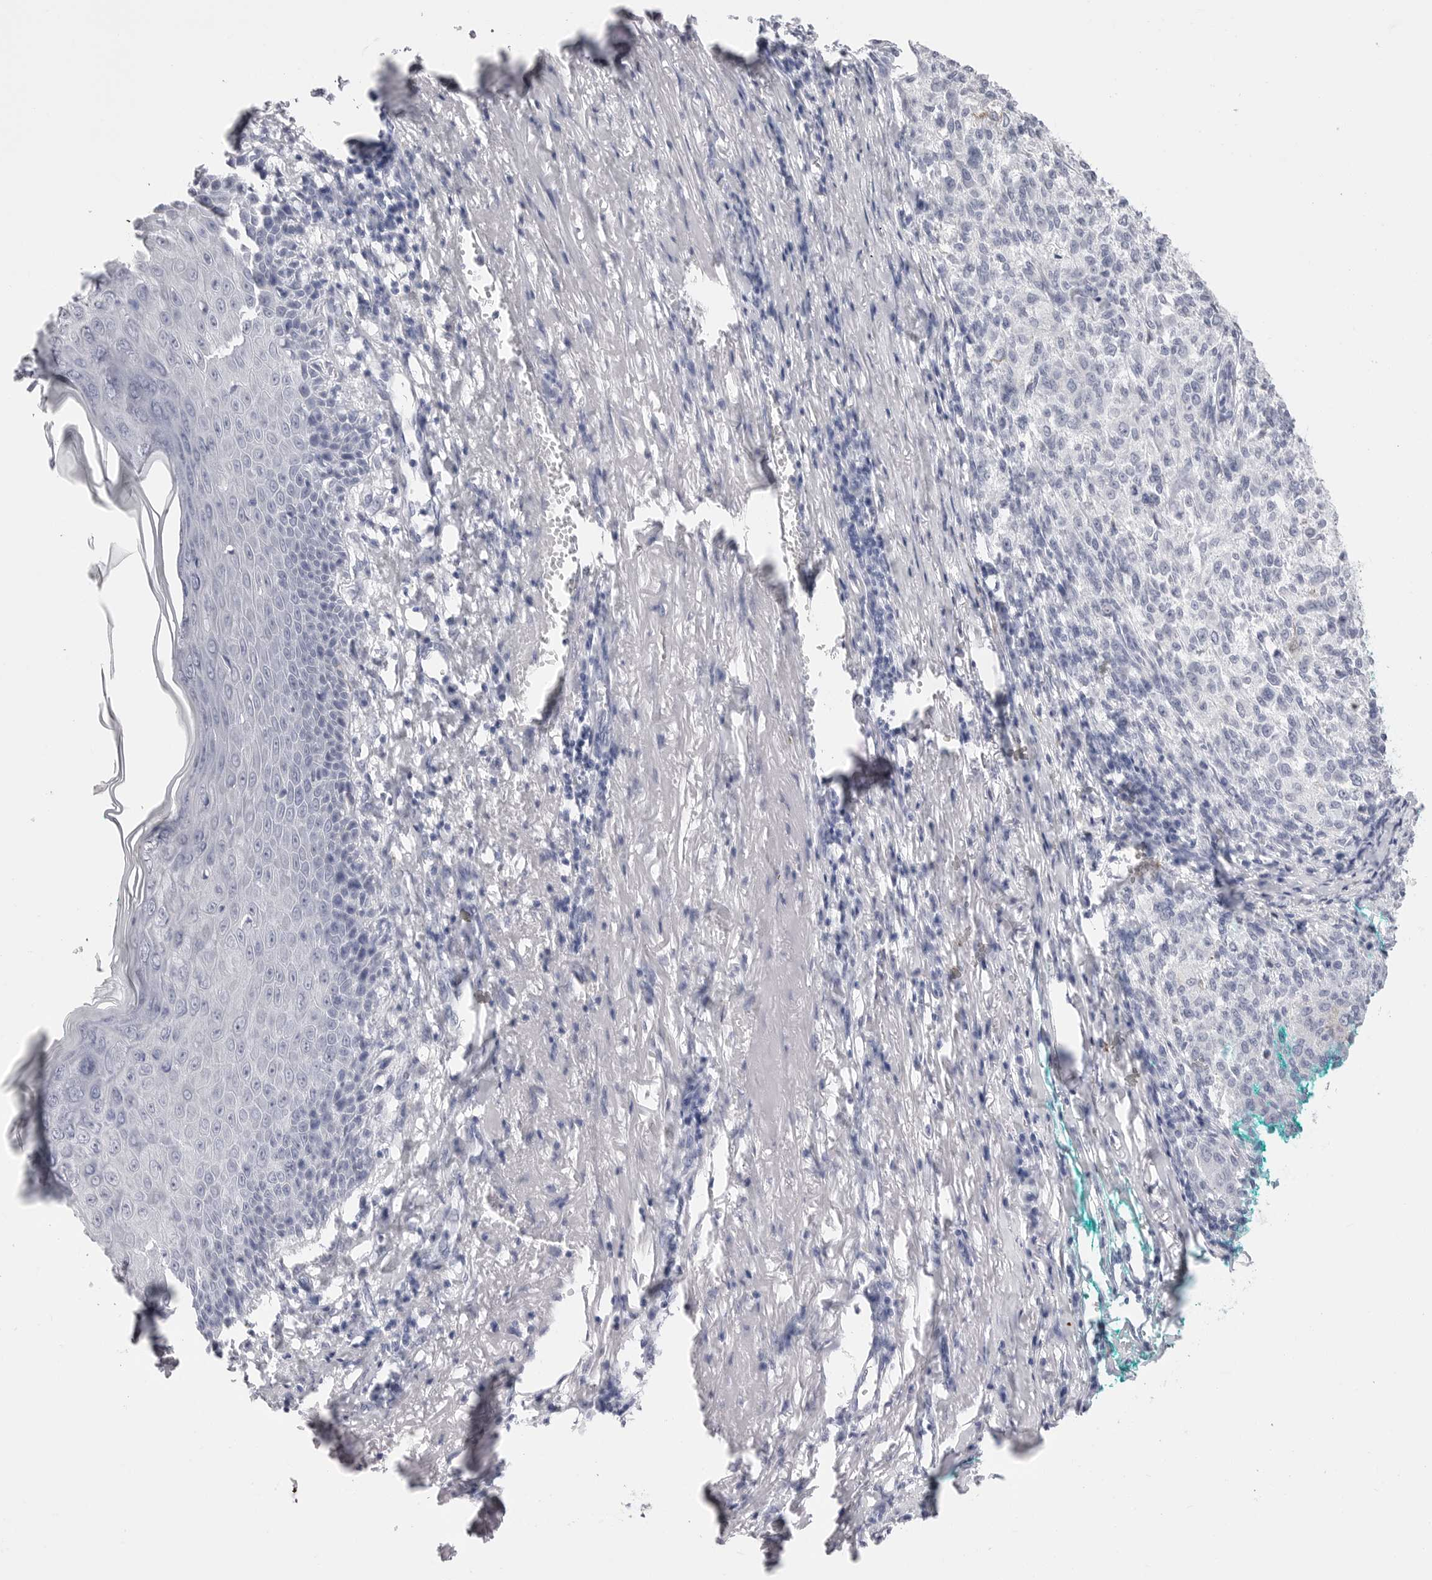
{"staining": {"intensity": "negative", "quantity": "none", "location": "none"}, "tissue": "melanoma", "cell_type": "Tumor cells", "image_type": "cancer", "snomed": [{"axis": "morphology", "description": "Necrosis, NOS"}, {"axis": "morphology", "description": "Malignant melanoma, NOS"}, {"axis": "topography", "description": "Skin"}], "caption": "The immunohistochemistry (IHC) photomicrograph has no significant staining in tumor cells of melanoma tissue. Nuclei are stained in blue.", "gene": "TSSK1B", "patient": {"sex": "female", "age": 87}}